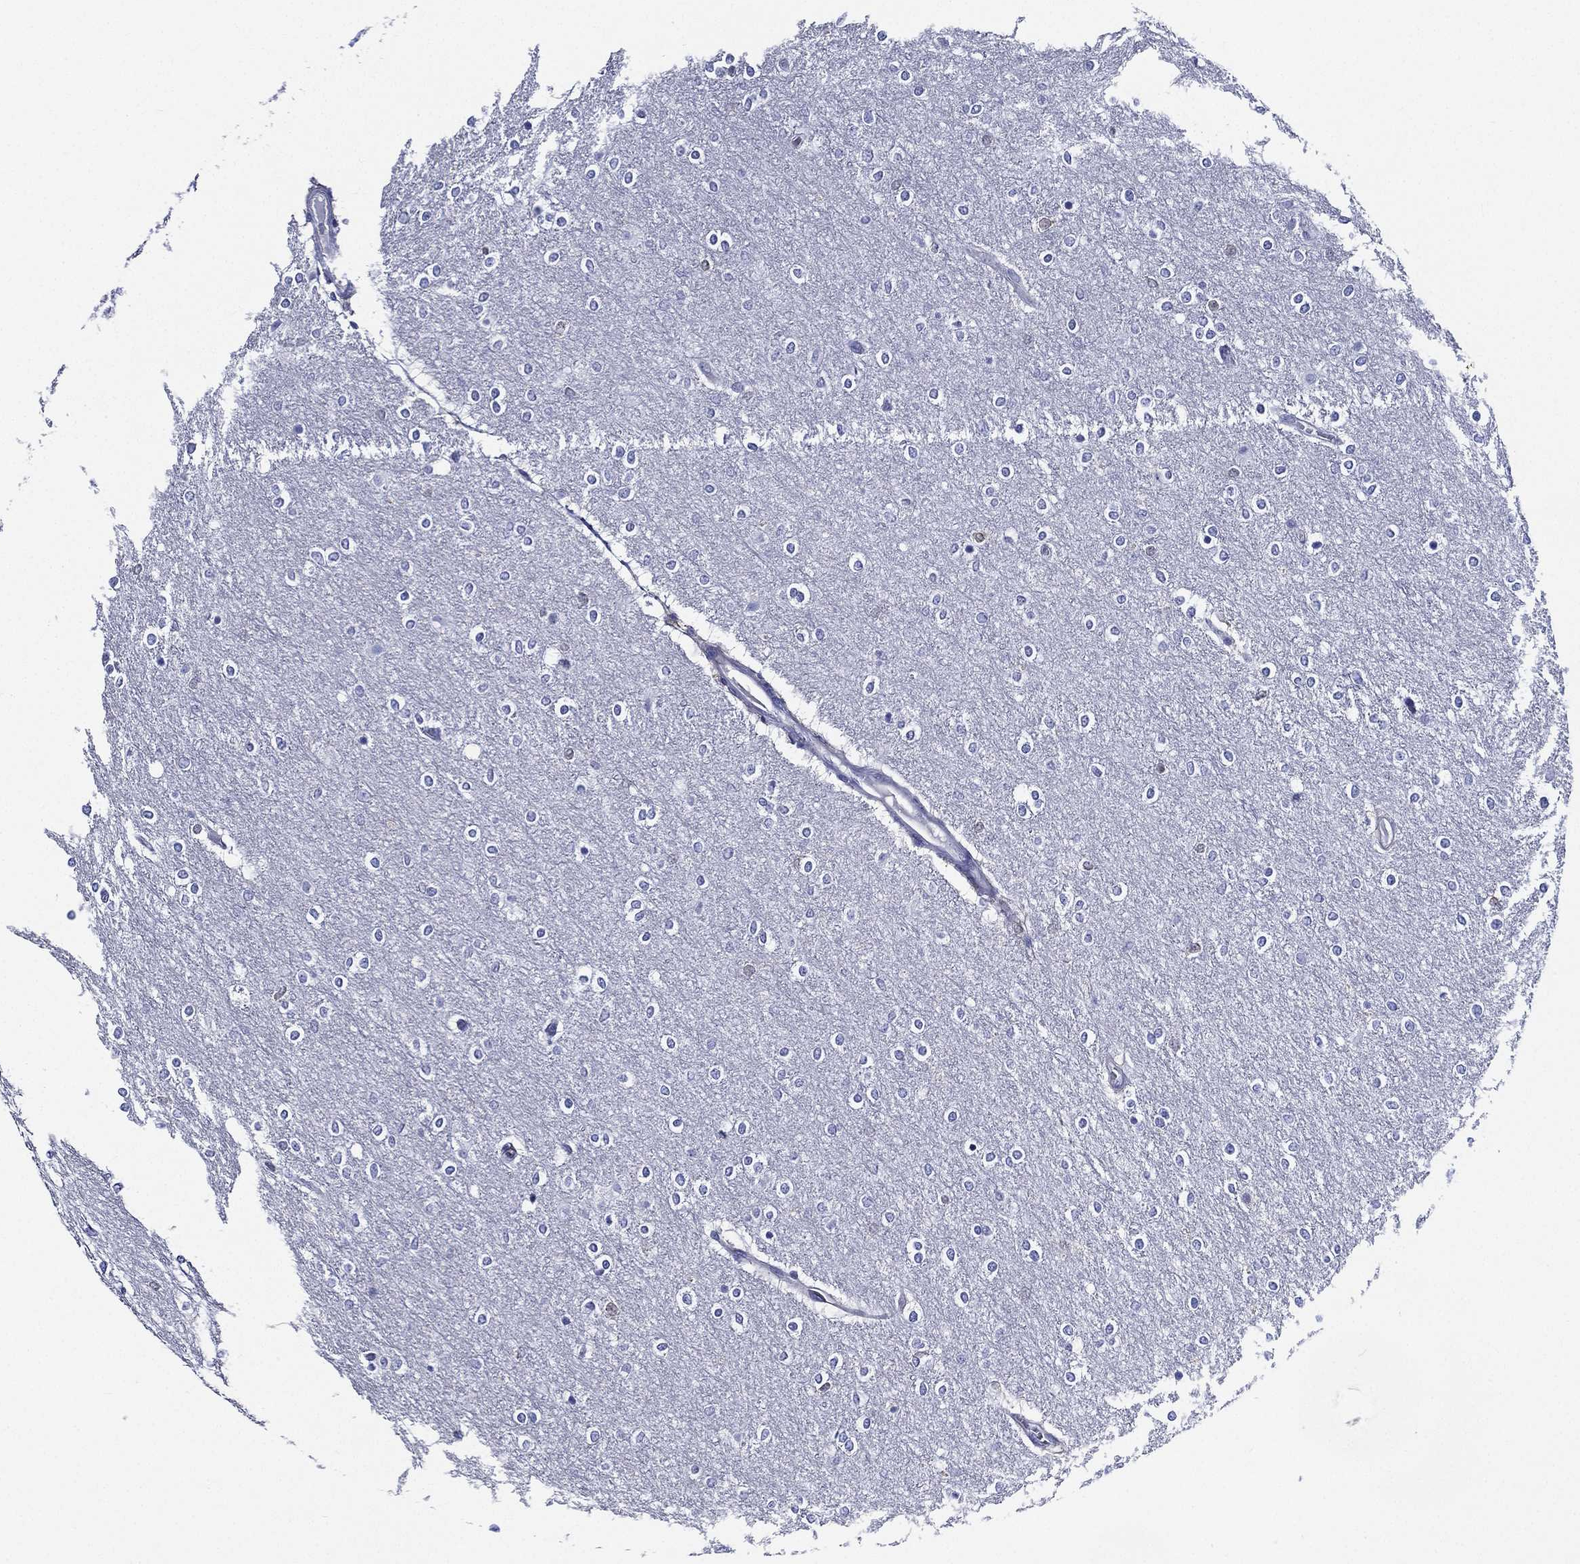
{"staining": {"intensity": "negative", "quantity": "none", "location": "none"}, "tissue": "glioma", "cell_type": "Tumor cells", "image_type": "cancer", "snomed": [{"axis": "morphology", "description": "Glioma, malignant, High grade"}, {"axis": "topography", "description": "Brain"}], "caption": "High-grade glioma (malignant) was stained to show a protein in brown. There is no significant positivity in tumor cells.", "gene": "NEDD9", "patient": {"sex": "female", "age": 61}}